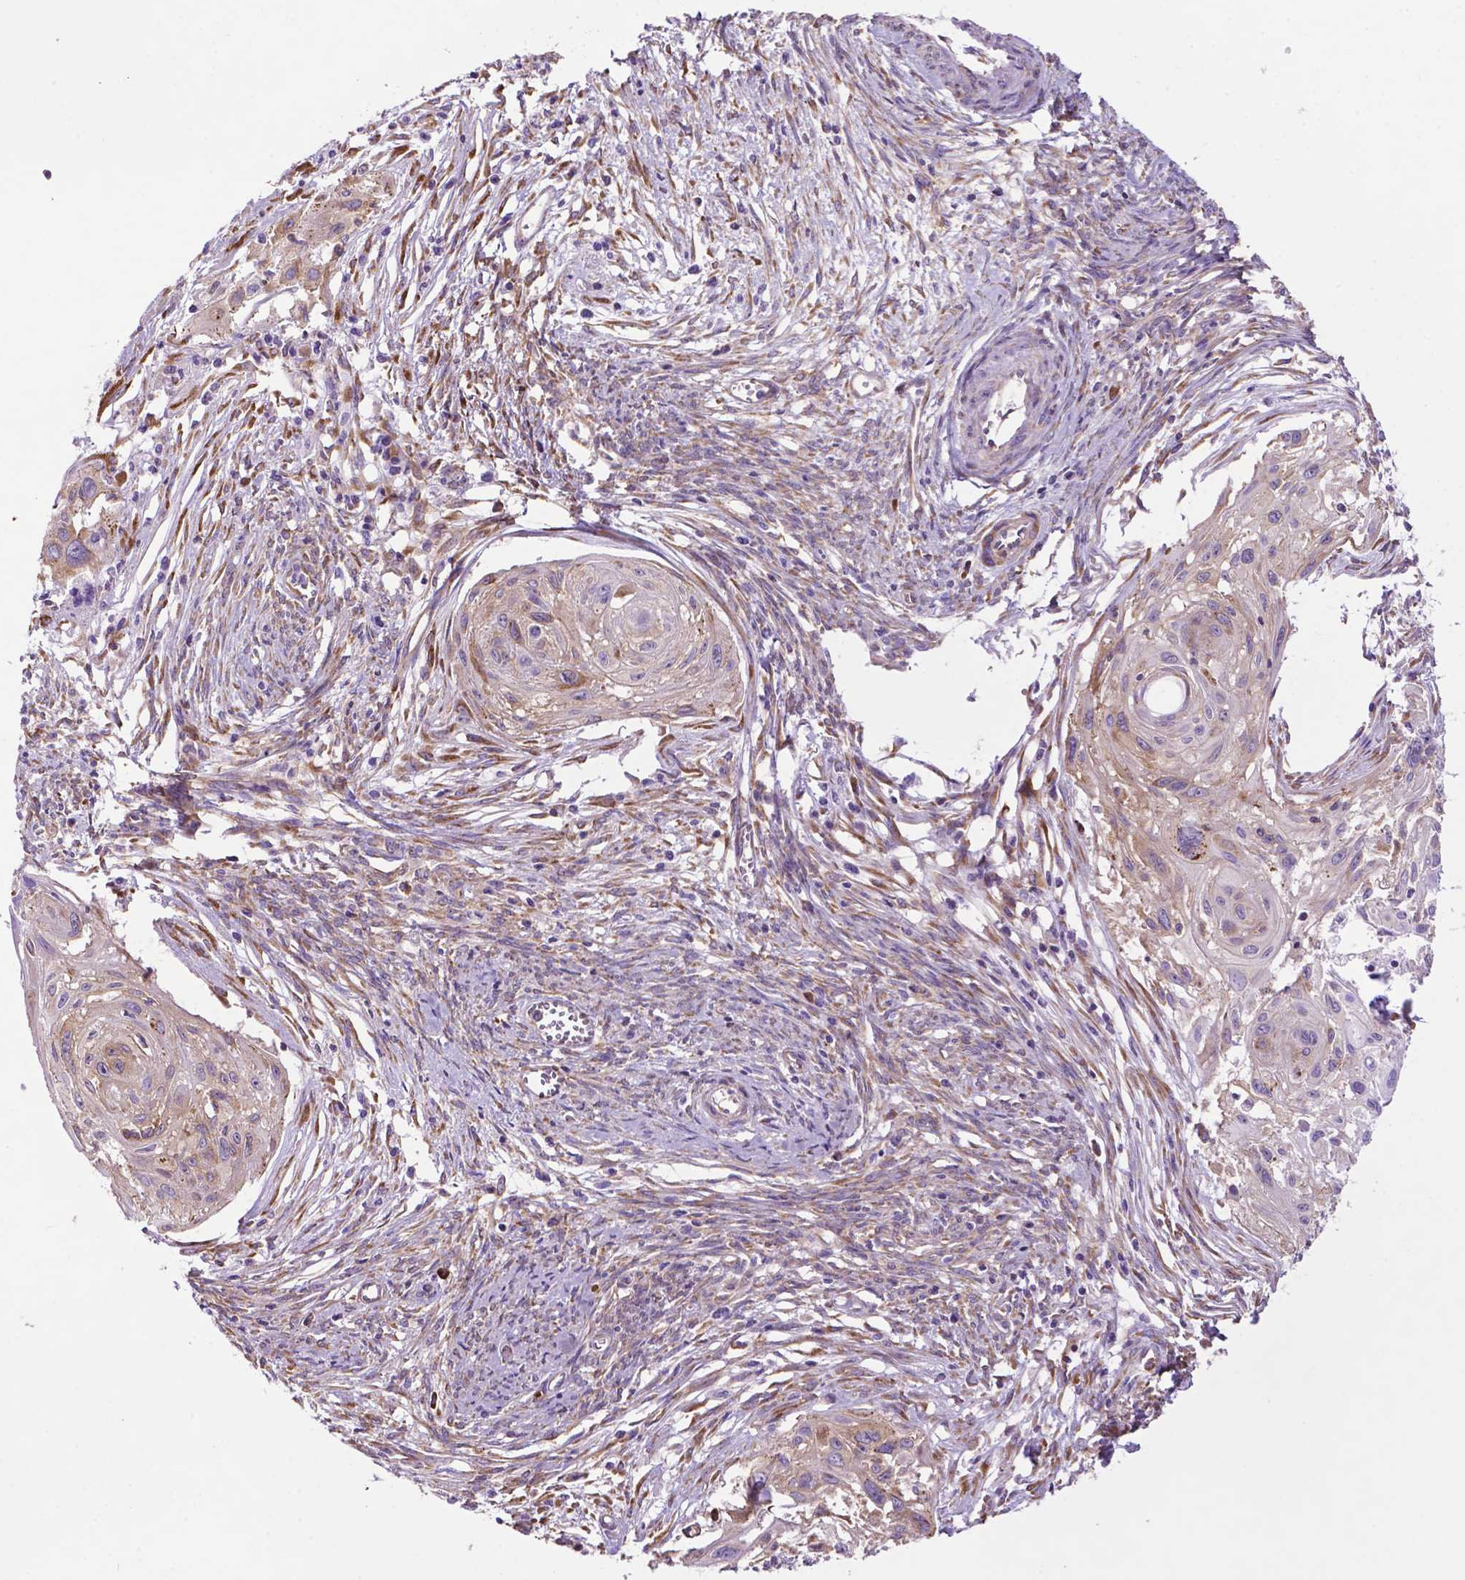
{"staining": {"intensity": "negative", "quantity": "none", "location": "none"}, "tissue": "cervical cancer", "cell_type": "Tumor cells", "image_type": "cancer", "snomed": [{"axis": "morphology", "description": "Squamous cell carcinoma, NOS"}, {"axis": "topography", "description": "Cervix"}], "caption": "Cervical cancer (squamous cell carcinoma) was stained to show a protein in brown. There is no significant staining in tumor cells.", "gene": "RPL29", "patient": {"sex": "female", "age": 49}}